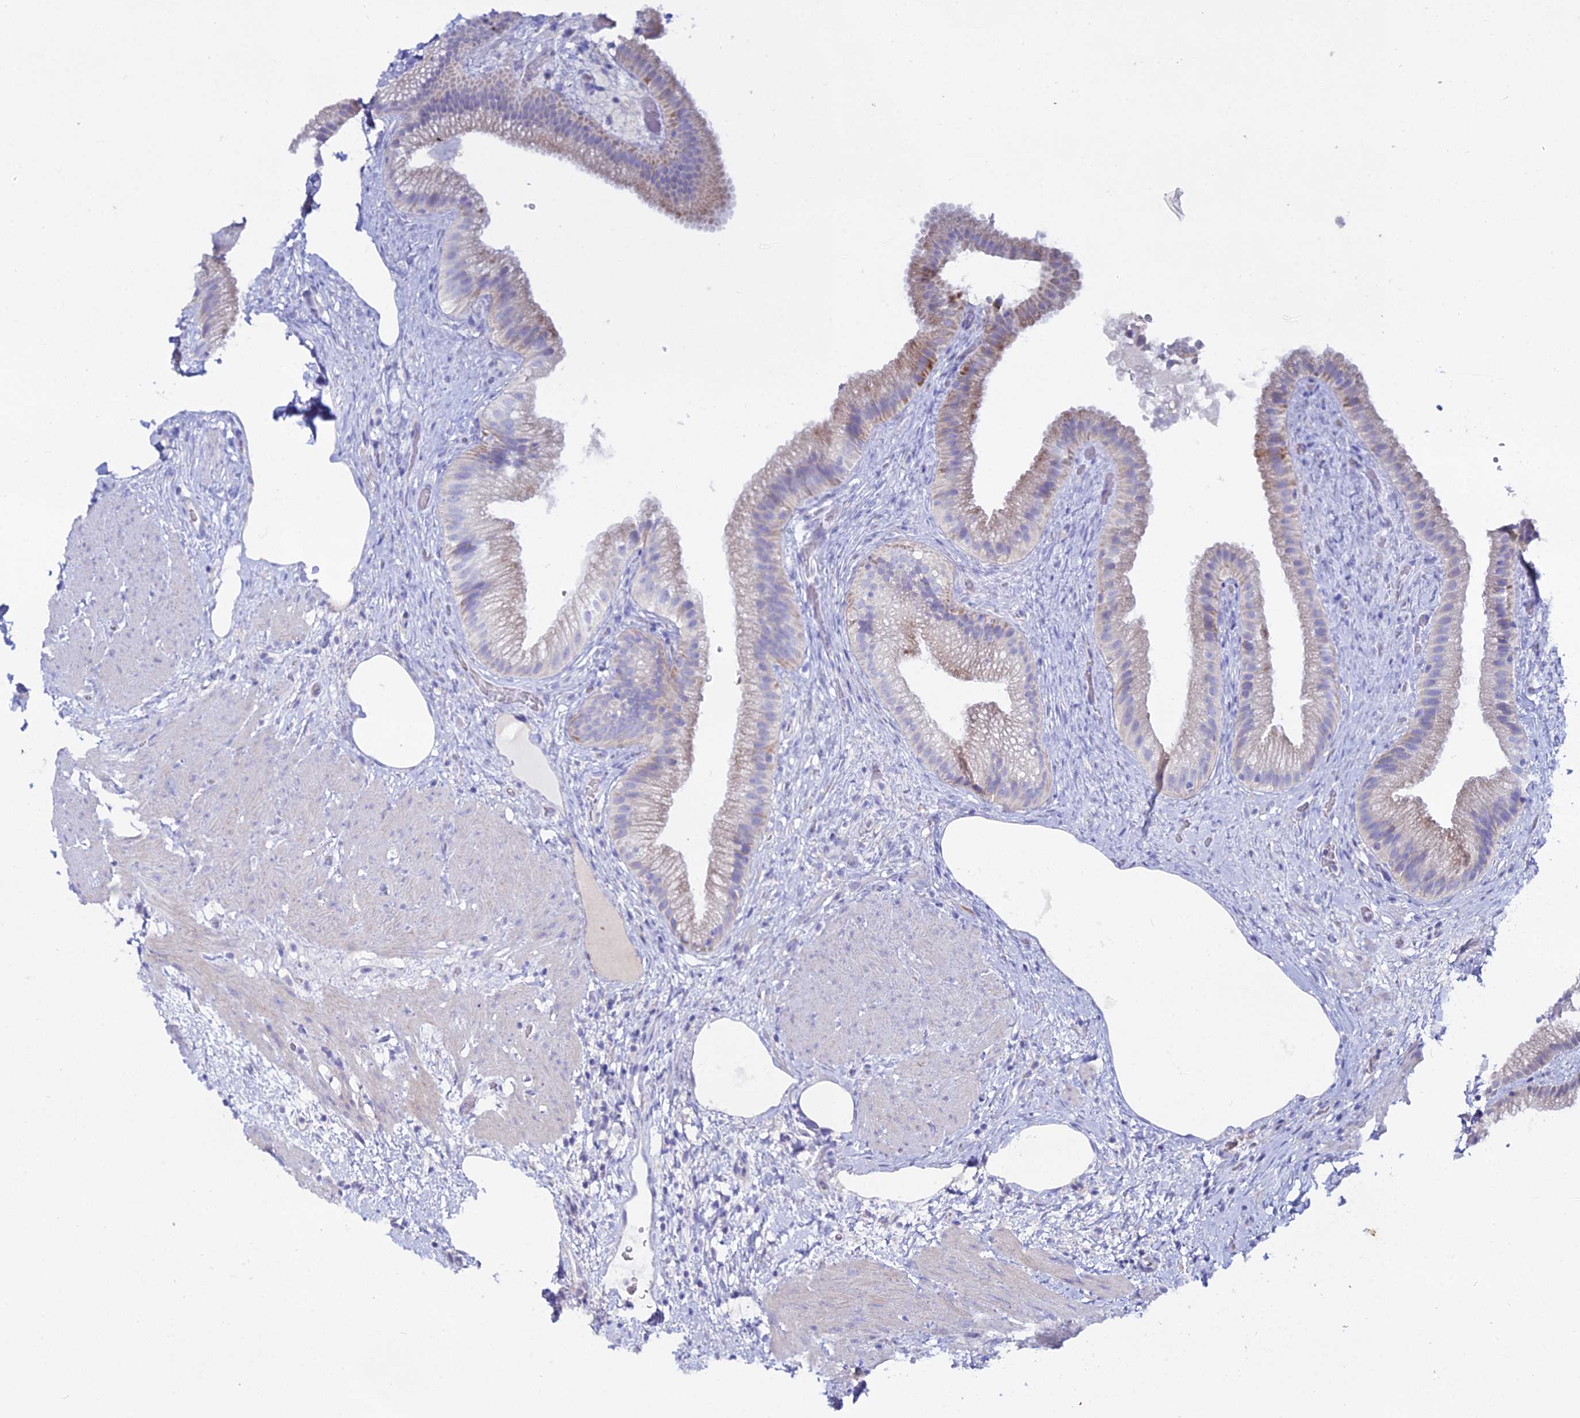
{"staining": {"intensity": "weak", "quantity": "<25%", "location": "cytoplasmic/membranous"}, "tissue": "gallbladder", "cell_type": "Glandular cells", "image_type": "normal", "snomed": [{"axis": "morphology", "description": "Normal tissue, NOS"}, {"axis": "morphology", "description": "Inflammation, NOS"}, {"axis": "topography", "description": "Gallbladder"}], "caption": "This is an IHC histopathology image of normal human gallbladder. There is no expression in glandular cells.", "gene": "DHX34", "patient": {"sex": "male", "age": 51}}